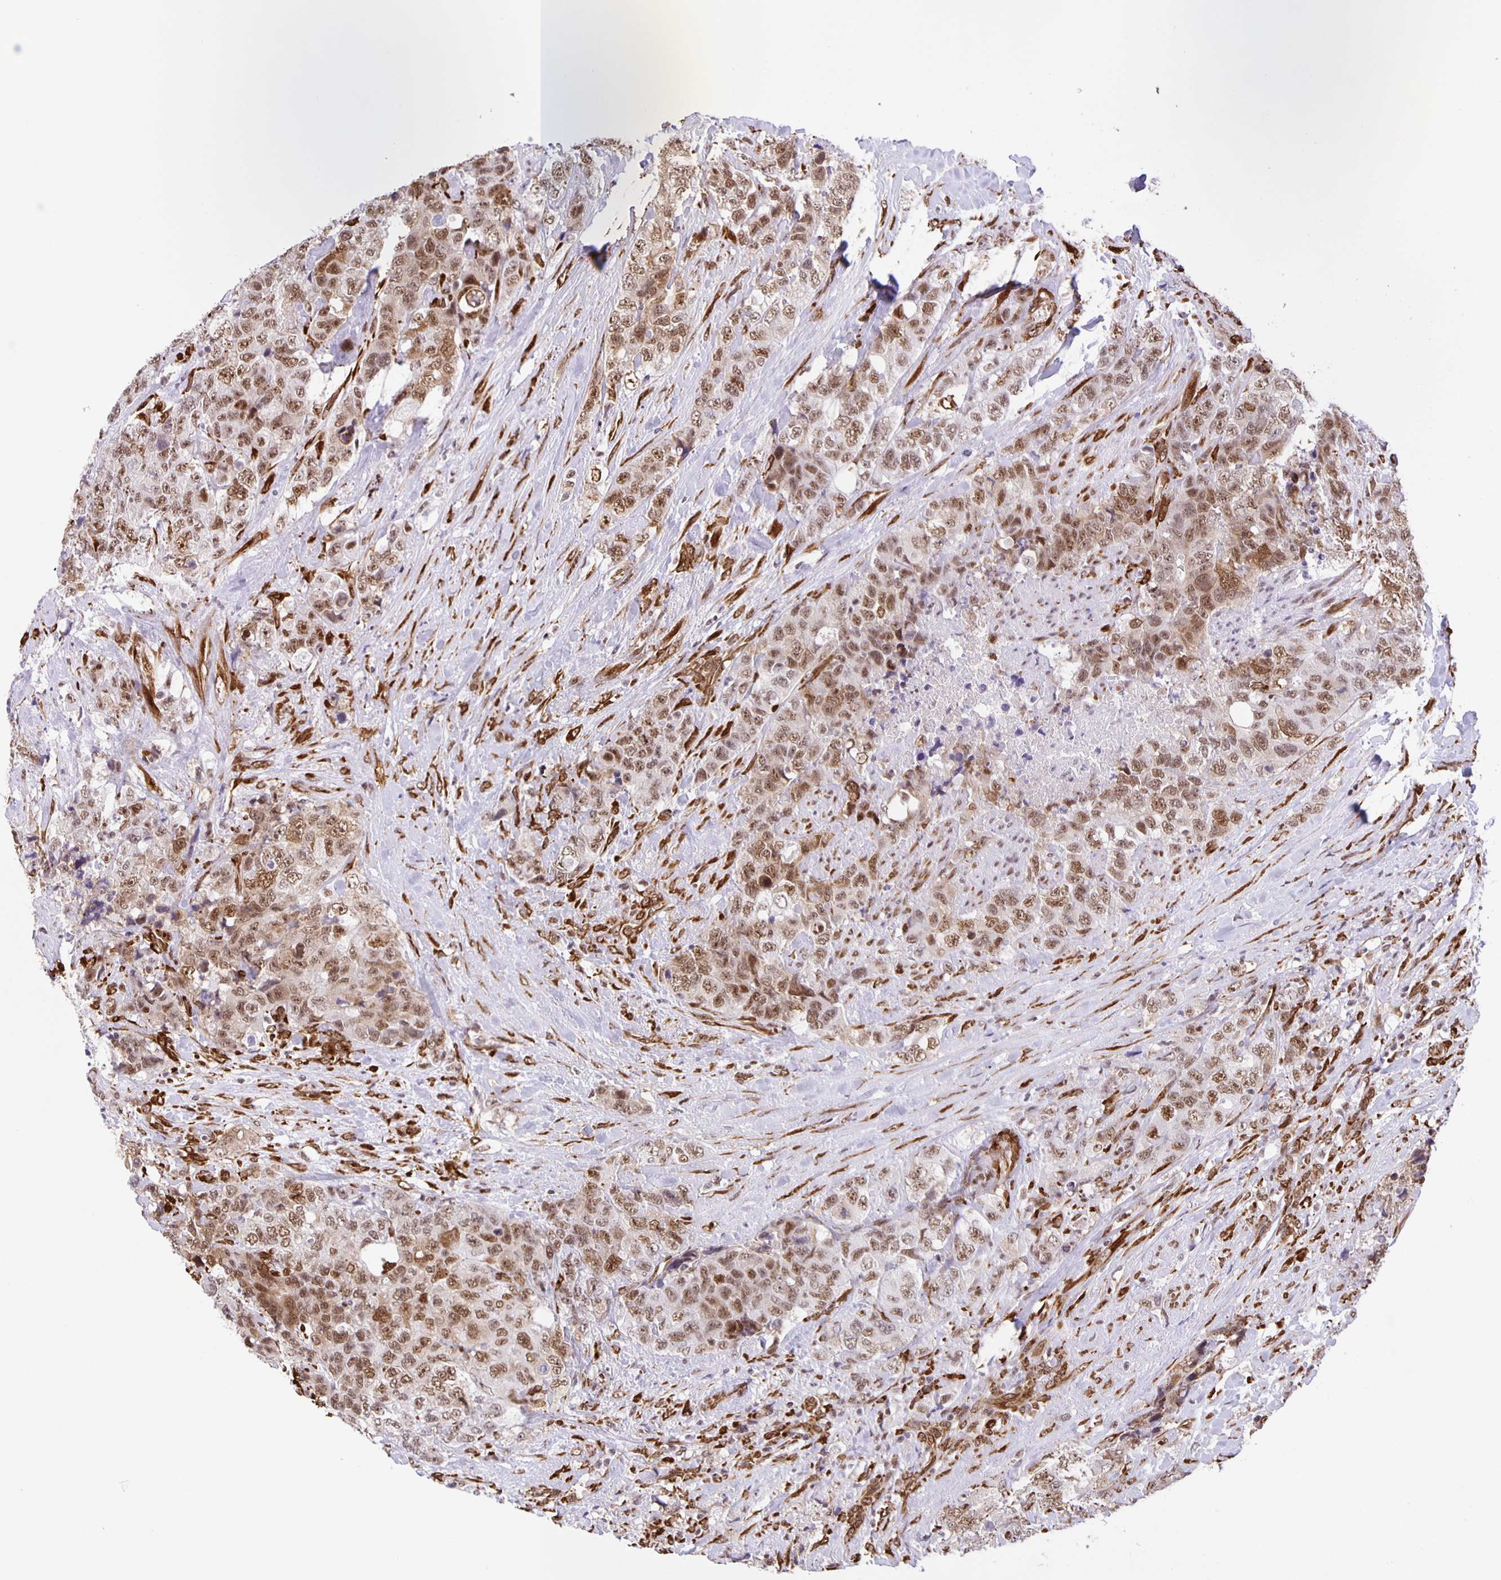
{"staining": {"intensity": "moderate", "quantity": ">75%", "location": "nuclear"}, "tissue": "urothelial cancer", "cell_type": "Tumor cells", "image_type": "cancer", "snomed": [{"axis": "morphology", "description": "Urothelial carcinoma, High grade"}, {"axis": "topography", "description": "Urinary bladder"}], "caption": "This is a photomicrograph of IHC staining of urothelial cancer, which shows moderate expression in the nuclear of tumor cells.", "gene": "ZRANB2", "patient": {"sex": "female", "age": 78}}